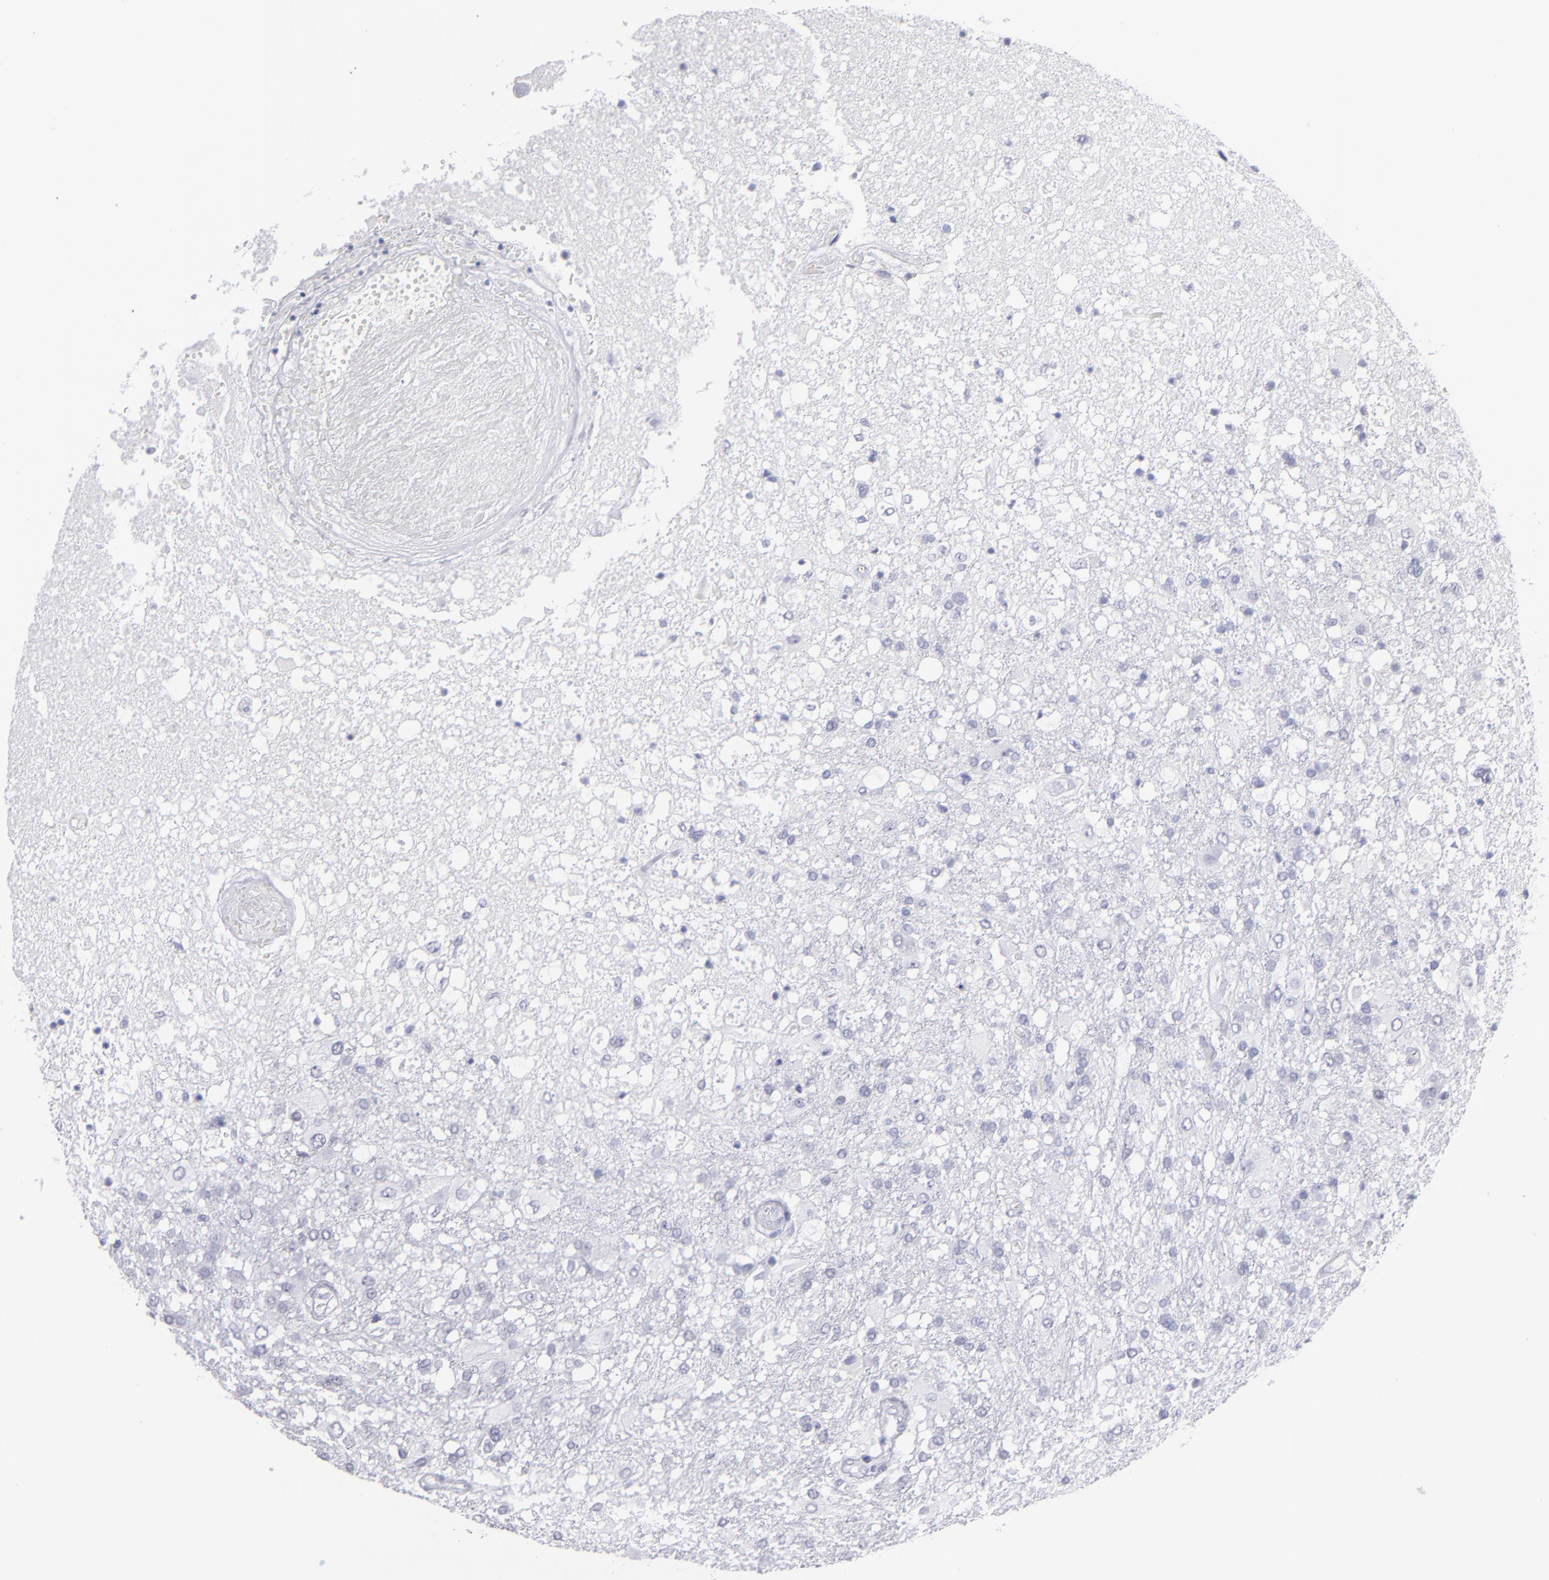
{"staining": {"intensity": "negative", "quantity": "none", "location": "none"}, "tissue": "glioma", "cell_type": "Tumor cells", "image_type": "cancer", "snomed": [{"axis": "morphology", "description": "Glioma, malignant, High grade"}, {"axis": "topography", "description": "Cerebral cortex"}], "caption": "Tumor cells are negative for brown protein staining in glioma.", "gene": "ALDOB", "patient": {"sex": "male", "age": 79}}